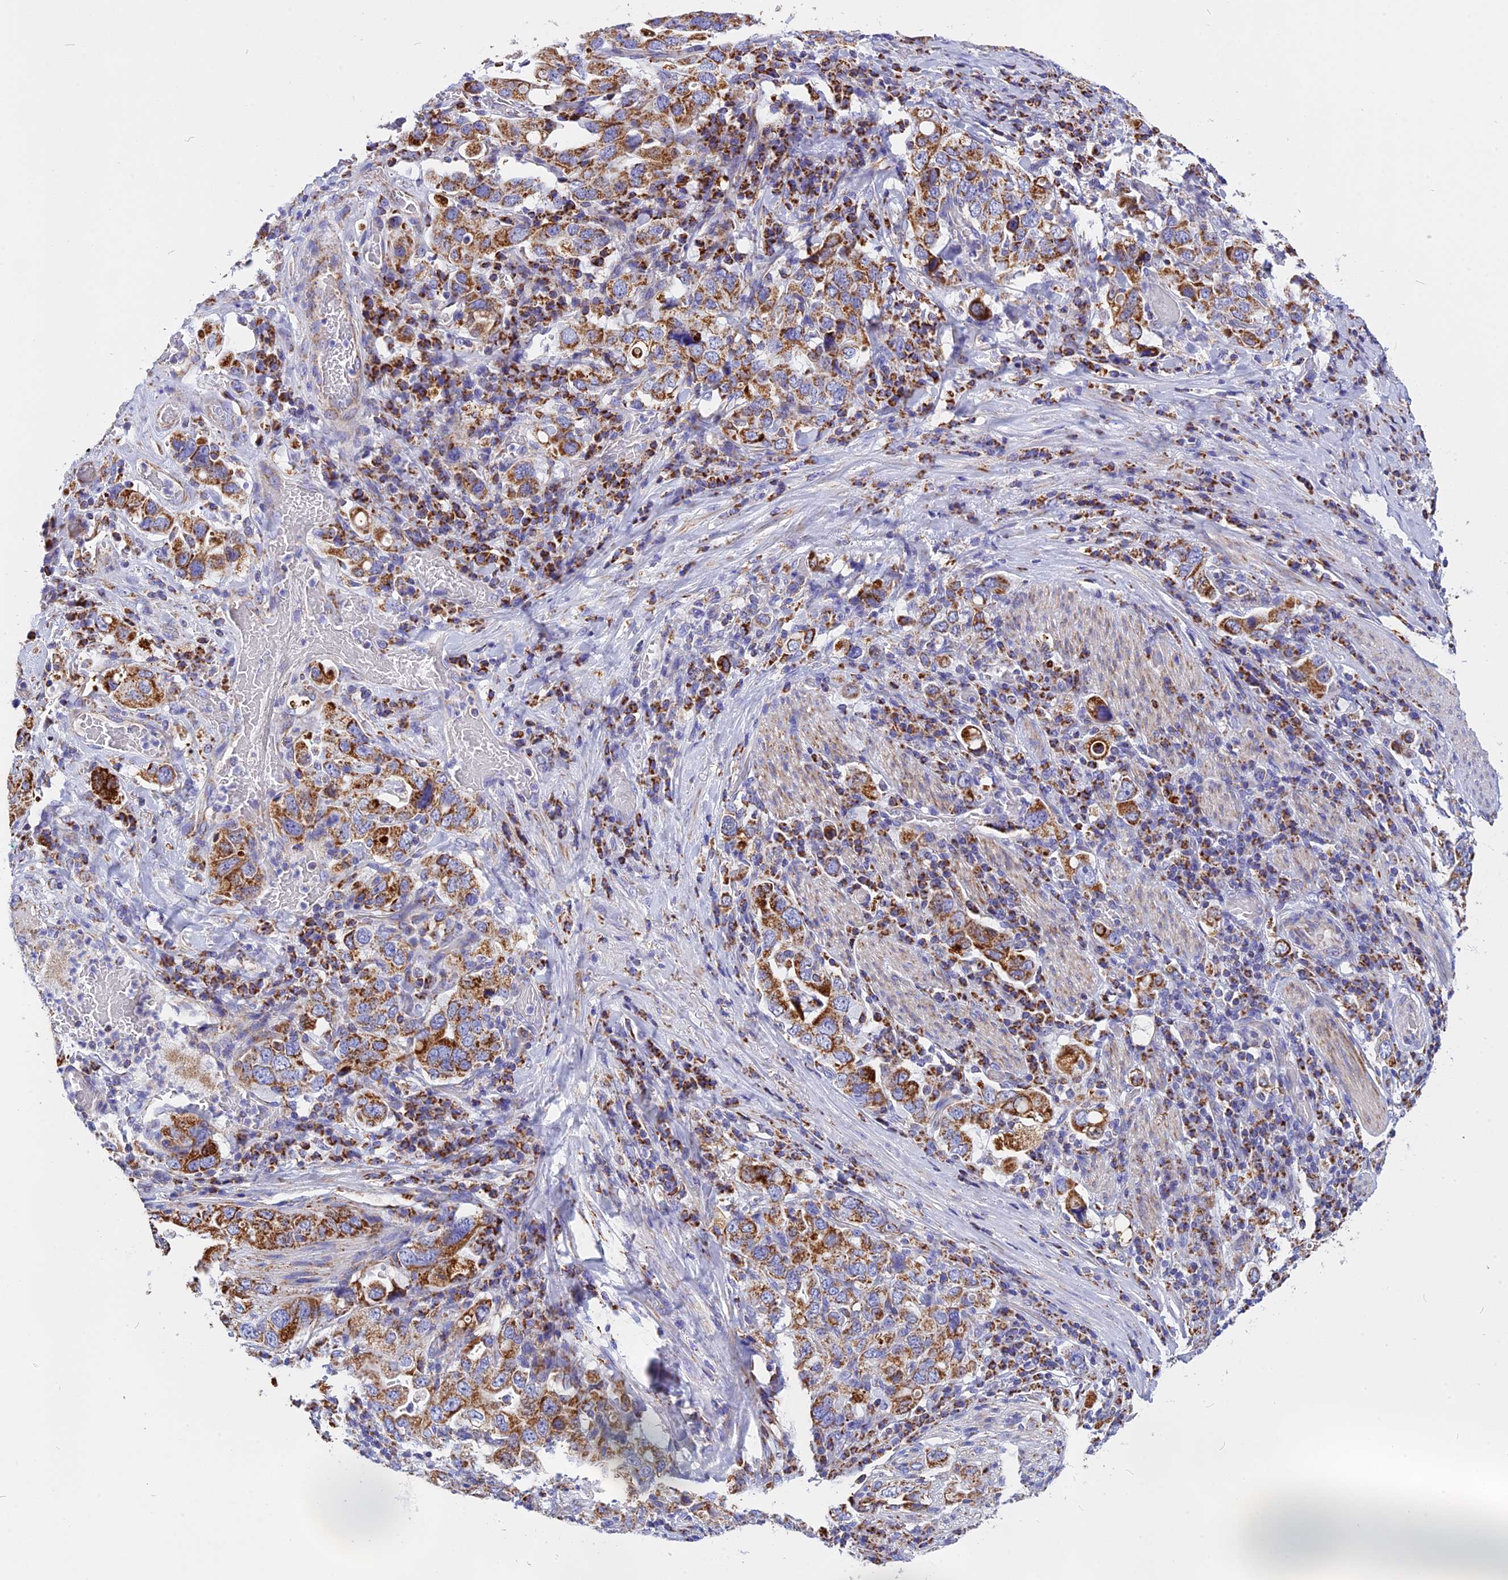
{"staining": {"intensity": "strong", "quantity": ">75%", "location": "cytoplasmic/membranous"}, "tissue": "stomach cancer", "cell_type": "Tumor cells", "image_type": "cancer", "snomed": [{"axis": "morphology", "description": "Adenocarcinoma, NOS"}, {"axis": "topography", "description": "Stomach, upper"}], "caption": "Adenocarcinoma (stomach) tissue reveals strong cytoplasmic/membranous positivity in approximately >75% of tumor cells", "gene": "VDAC2", "patient": {"sex": "male", "age": 62}}